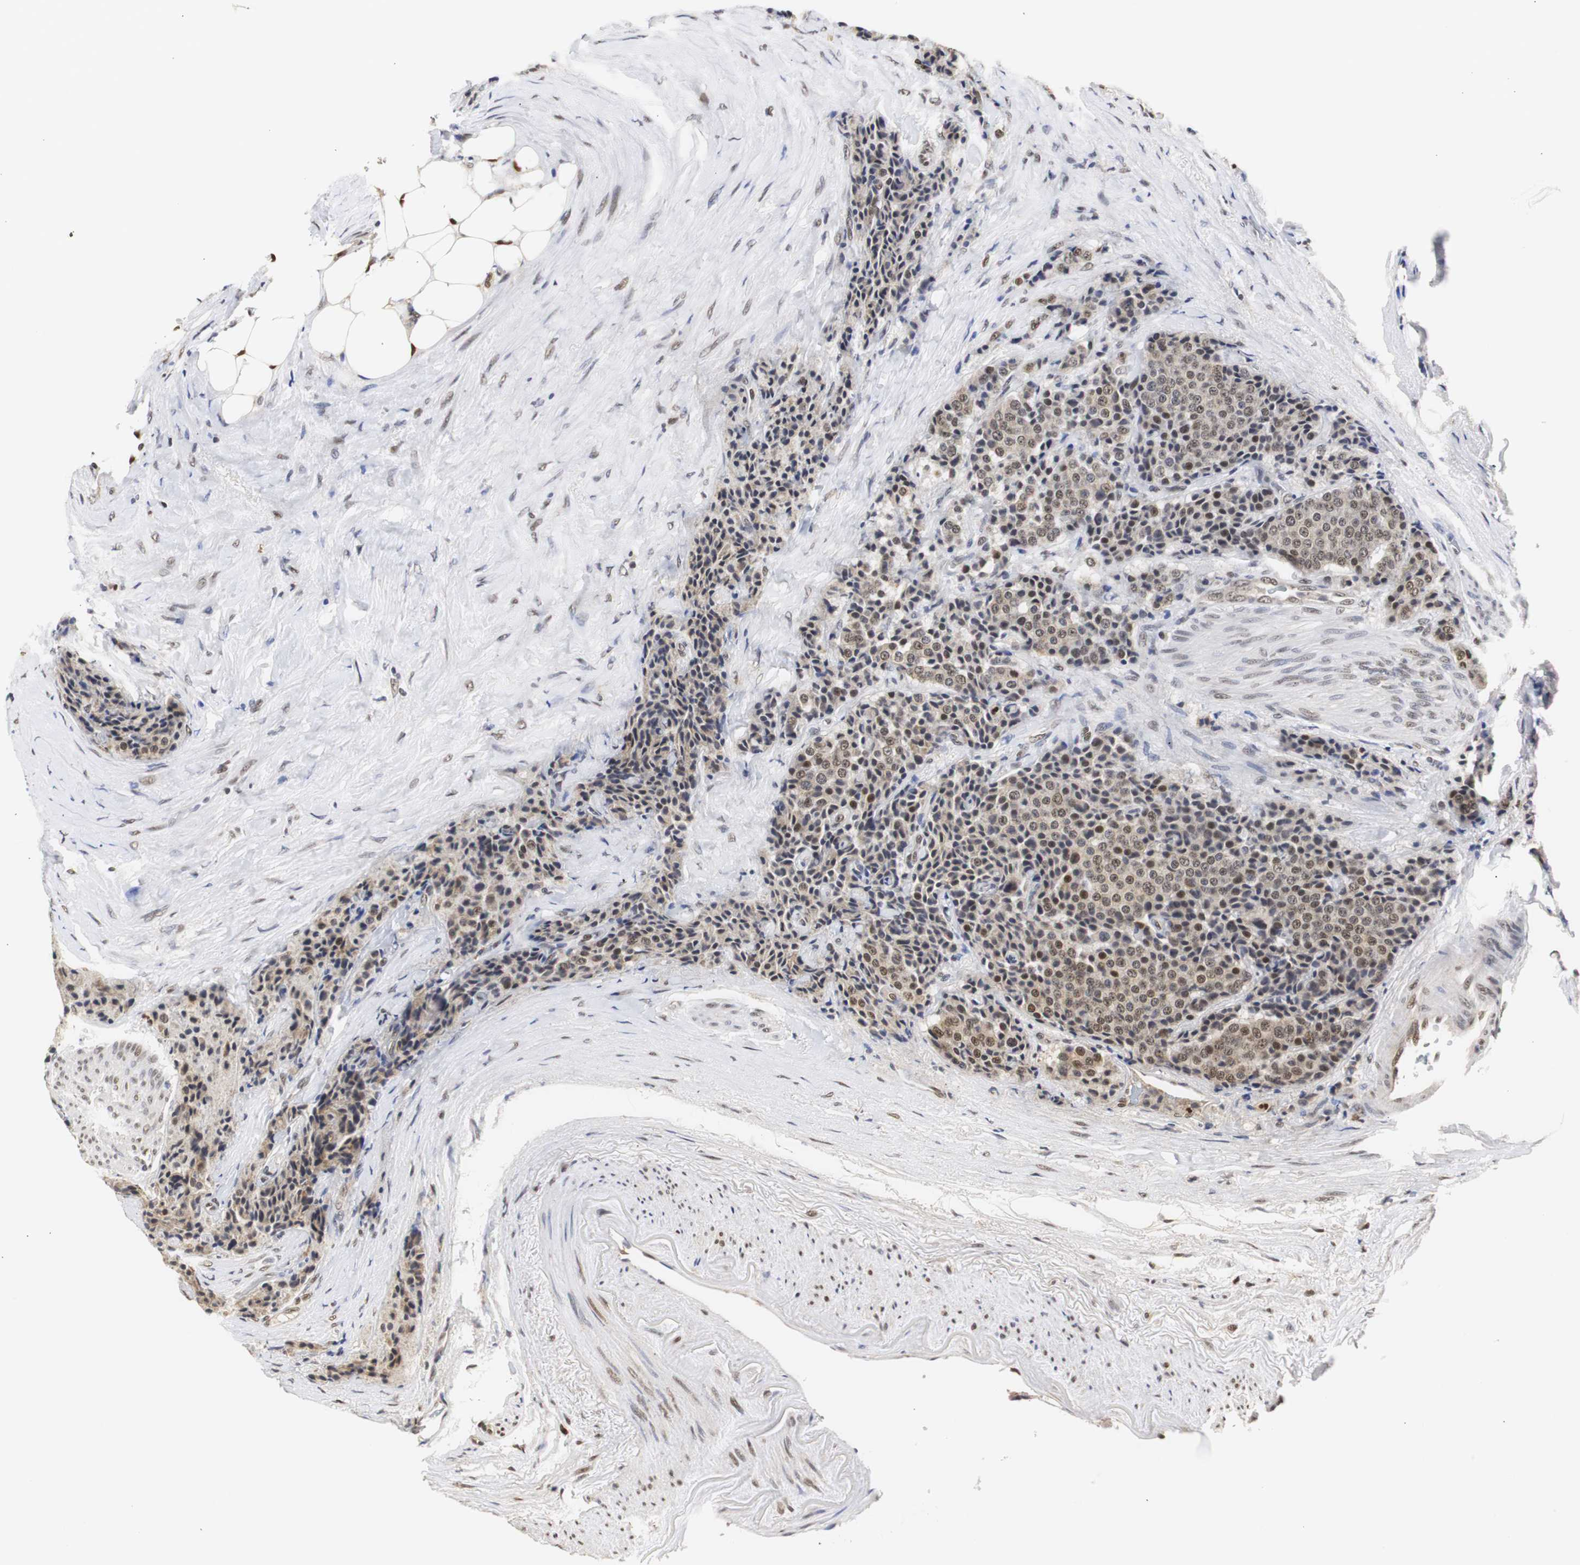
{"staining": {"intensity": "moderate", "quantity": "25%-75%", "location": "cytoplasmic/membranous,nuclear"}, "tissue": "carcinoid", "cell_type": "Tumor cells", "image_type": "cancer", "snomed": [{"axis": "morphology", "description": "Carcinoid, malignant, NOS"}, {"axis": "topography", "description": "Colon"}], "caption": "Immunohistochemical staining of malignant carcinoid displays medium levels of moderate cytoplasmic/membranous and nuclear protein expression in approximately 25%-75% of tumor cells.", "gene": "ZFC3H1", "patient": {"sex": "female", "age": 61}}